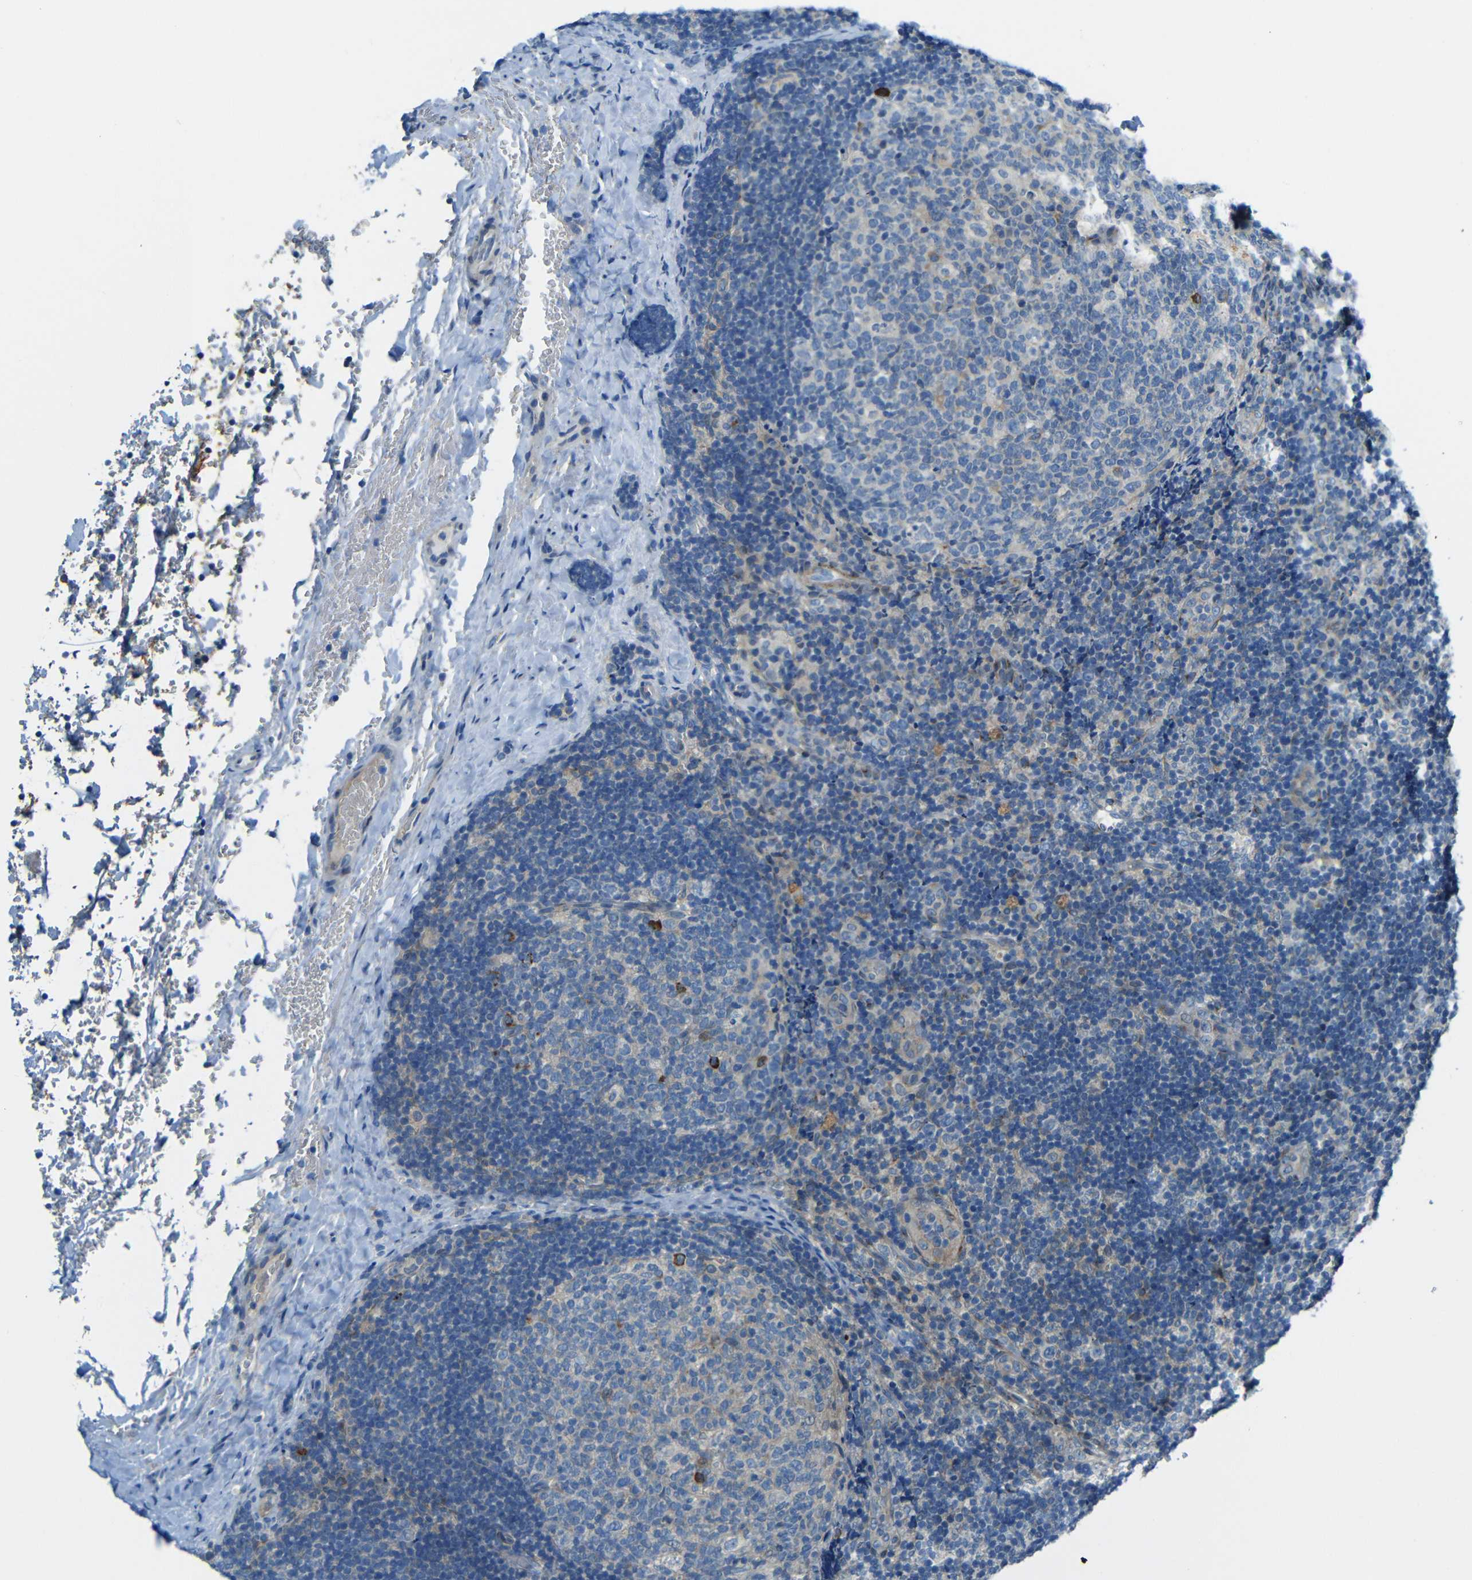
{"staining": {"intensity": "strong", "quantity": "<25%", "location": "cytoplasmic/membranous"}, "tissue": "lymph node", "cell_type": "Germinal center cells", "image_type": "normal", "snomed": [{"axis": "morphology", "description": "Normal tissue, NOS"}, {"axis": "topography", "description": "Lymph node"}], "caption": "Immunohistochemistry photomicrograph of normal human lymph node stained for a protein (brown), which displays medium levels of strong cytoplasmic/membranous positivity in about <25% of germinal center cells.", "gene": "CYP26B1", "patient": {"sex": "female", "age": 14}}